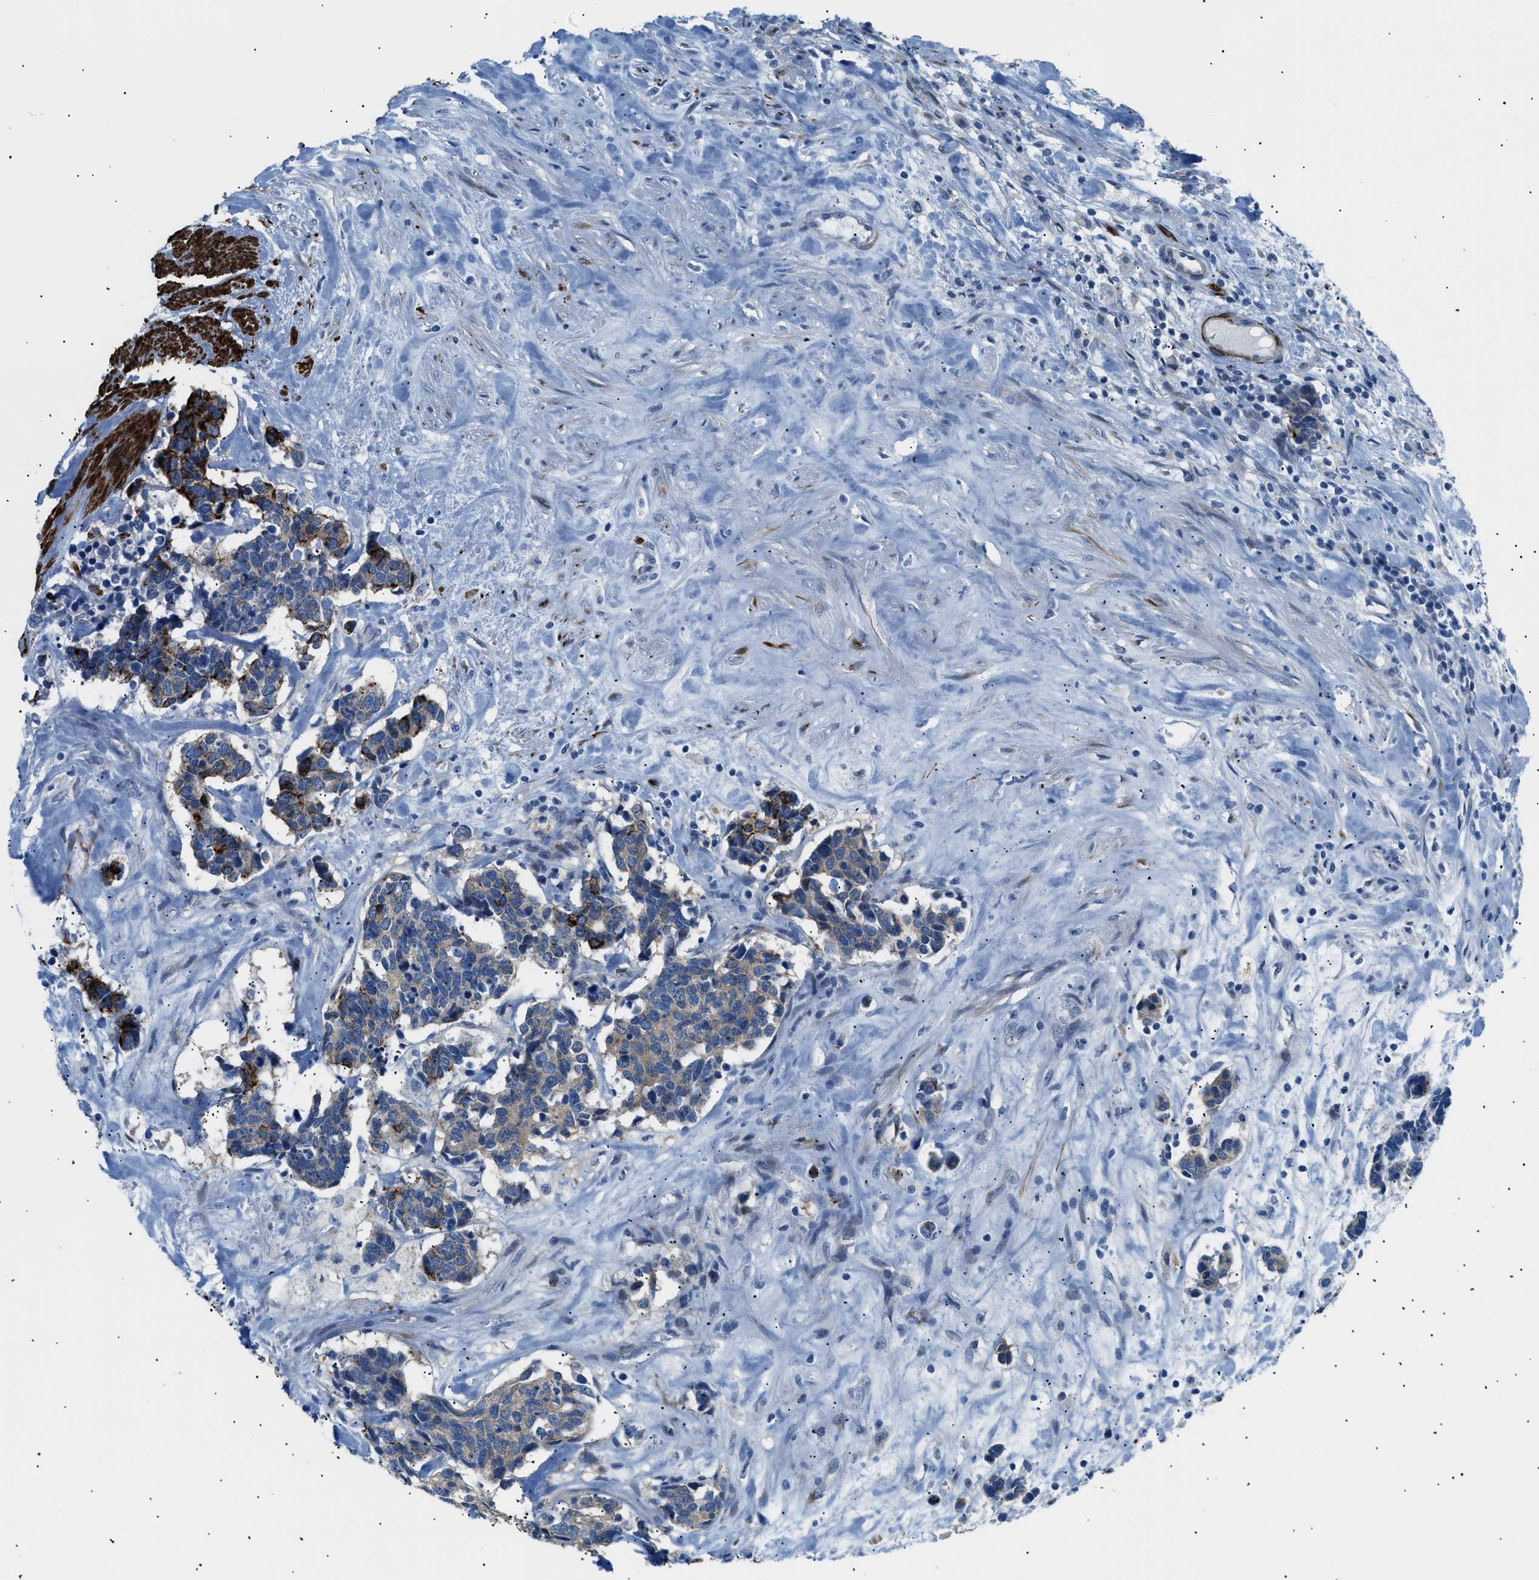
{"staining": {"intensity": "strong", "quantity": "<25%", "location": "cytoplasmic/membranous"}, "tissue": "carcinoid", "cell_type": "Tumor cells", "image_type": "cancer", "snomed": [{"axis": "morphology", "description": "Carcinoma, NOS"}, {"axis": "morphology", "description": "Carcinoid, malignant, NOS"}, {"axis": "topography", "description": "Urinary bladder"}], "caption": "Carcinoid stained with a brown dye shows strong cytoplasmic/membranous positive positivity in approximately <25% of tumor cells.", "gene": "ICA1", "patient": {"sex": "male", "age": 57}}